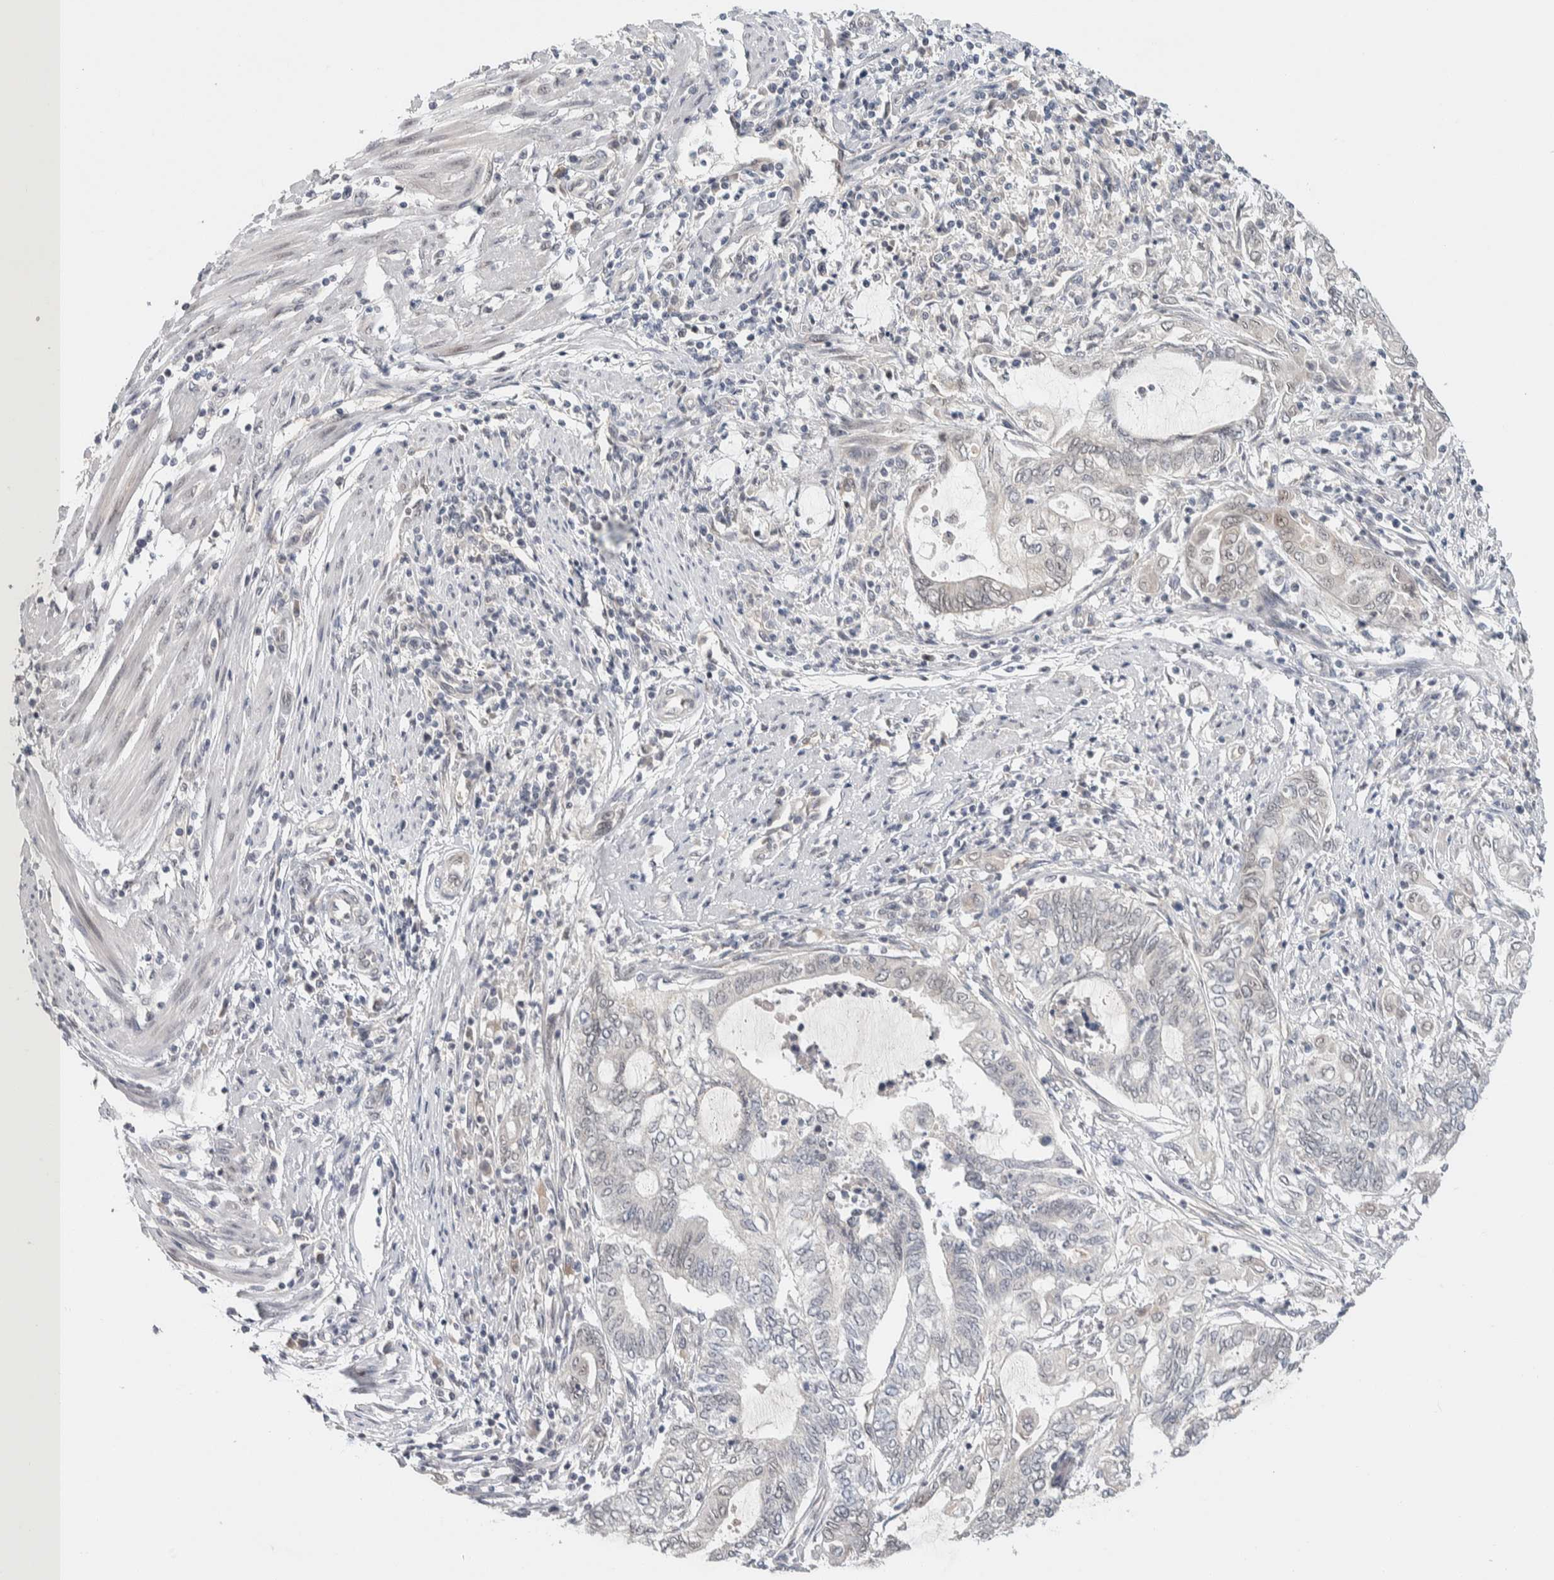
{"staining": {"intensity": "negative", "quantity": "none", "location": "none"}, "tissue": "endometrial cancer", "cell_type": "Tumor cells", "image_type": "cancer", "snomed": [{"axis": "morphology", "description": "Adenocarcinoma, NOS"}, {"axis": "topography", "description": "Uterus"}, {"axis": "topography", "description": "Endometrium"}], "caption": "A histopathology image of human endometrial cancer is negative for staining in tumor cells.", "gene": "CRAT", "patient": {"sex": "female", "age": 70}}